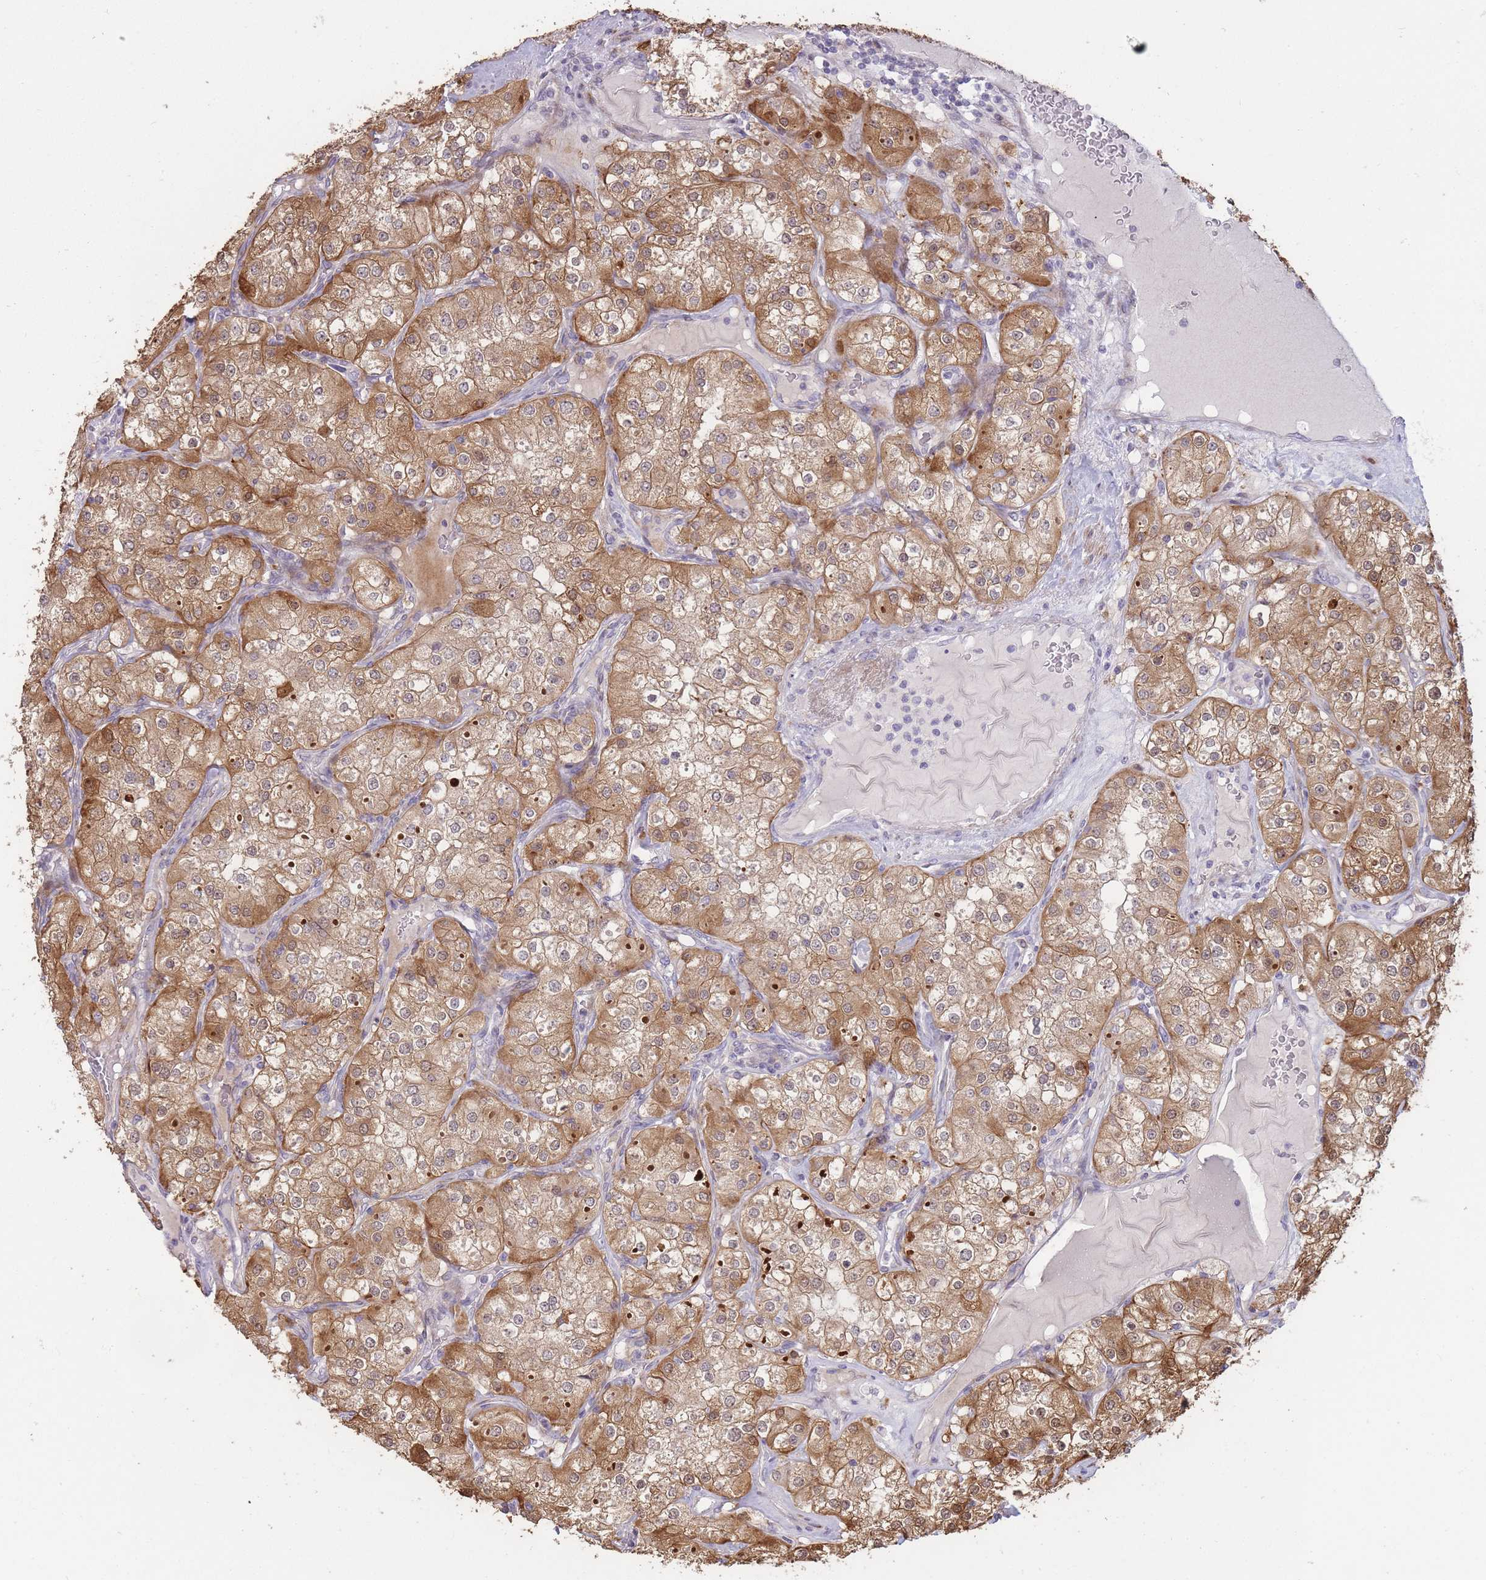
{"staining": {"intensity": "moderate", "quantity": ">75%", "location": "cytoplasmic/membranous"}, "tissue": "renal cancer", "cell_type": "Tumor cells", "image_type": "cancer", "snomed": [{"axis": "morphology", "description": "Adenocarcinoma, NOS"}, {"axis": "topography", "description": "Kidney"}], "caption": "A histopathology image of adenocarcinoma (renal) stained for a protein shows moderate cytoplasmic/membranous brown staining in tumor cells.", "gene": "PPP3R2", "patient": {"sex": "male", "age": 77}}